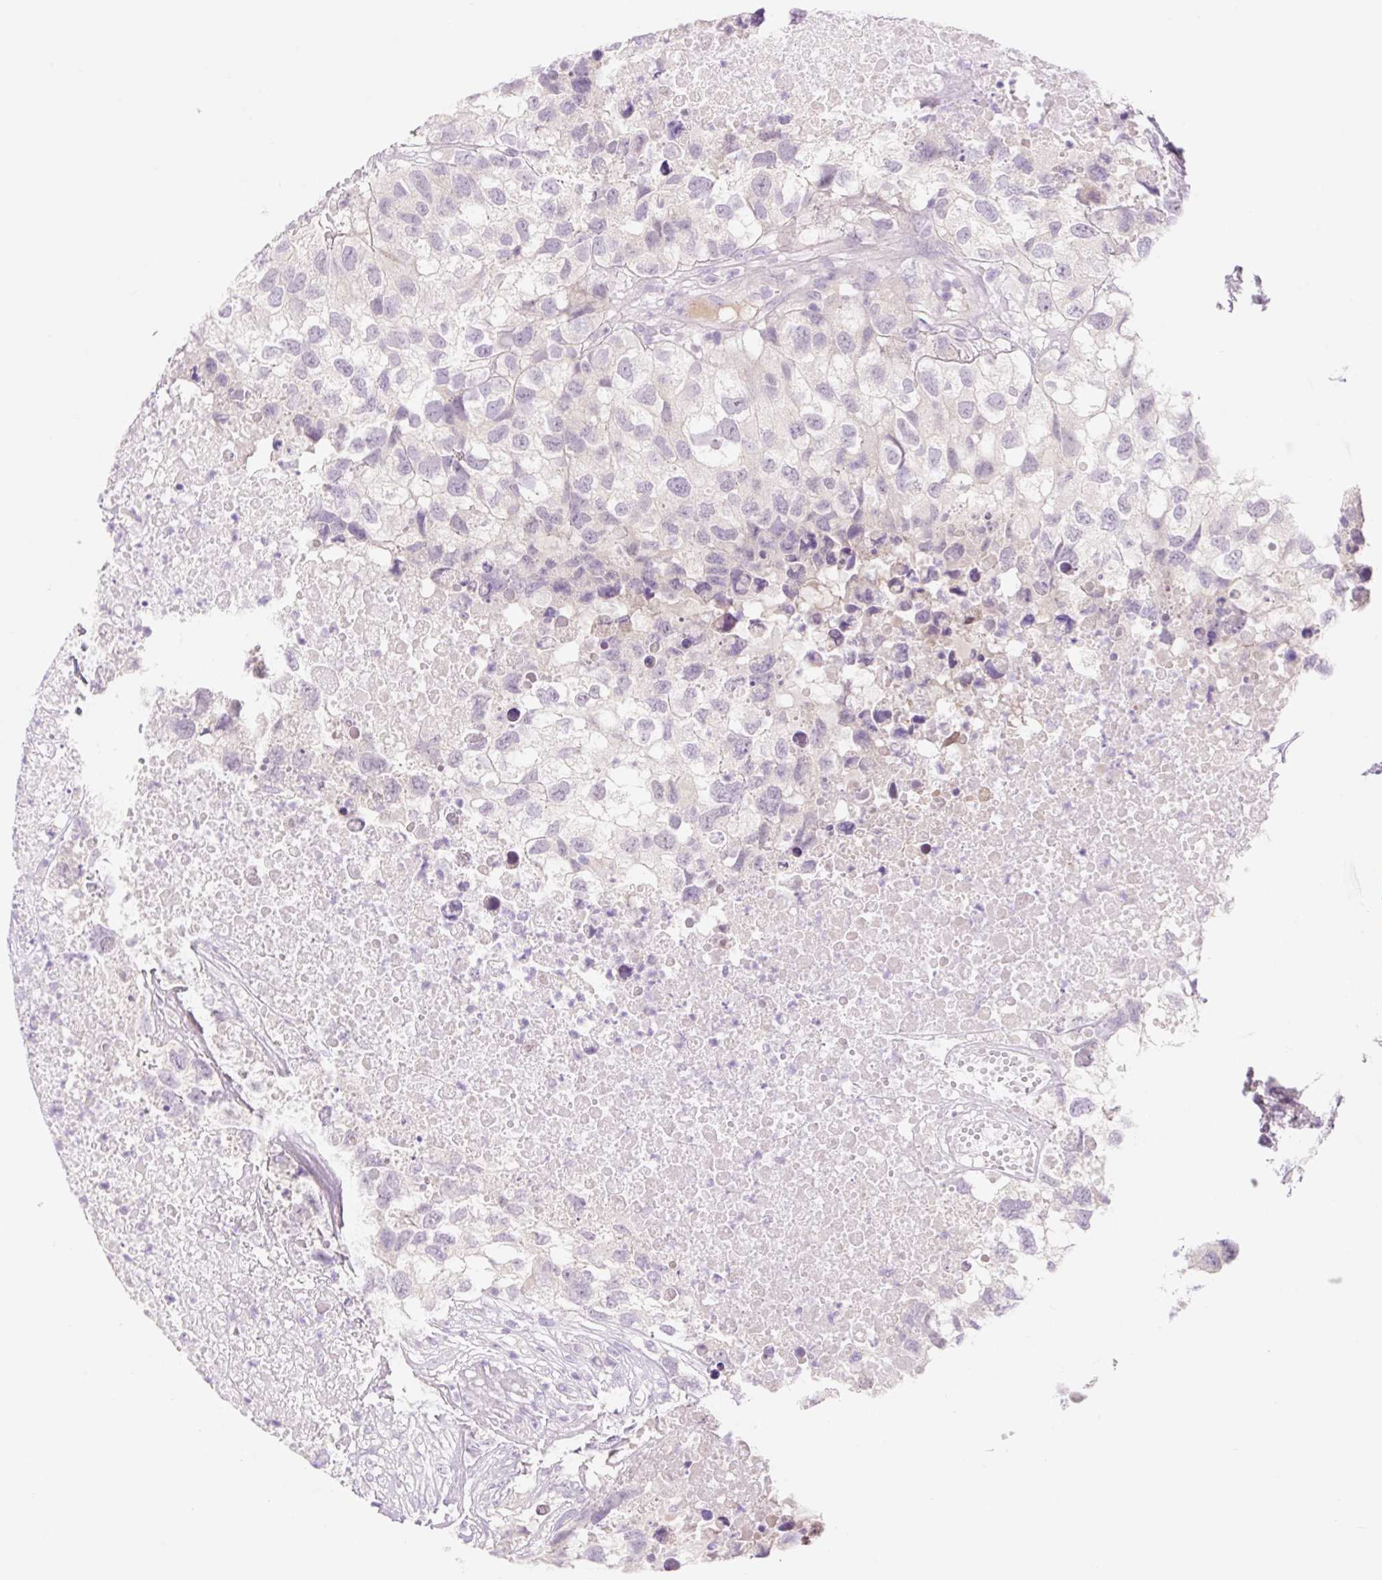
{"staining": {"intensity": "negative", "quantity": "none", "location": "none"}, "tissue": "testis cancer", "cell_type": "Tumor cells", "image_type": "cancer", "snomed": [{"axis": "morphology", "description": "Carcinoma, Embryonal, NOS"}, {"axis": "topography", "description": "Testis"}], "caption": "IHC micrograph of embryonal carcinoma (testis) stained for a protein (brown), which demonstrates no positivity in tumor cells.", "gene": "CELF6", "patient": {"sex": "male", "age": 83}}